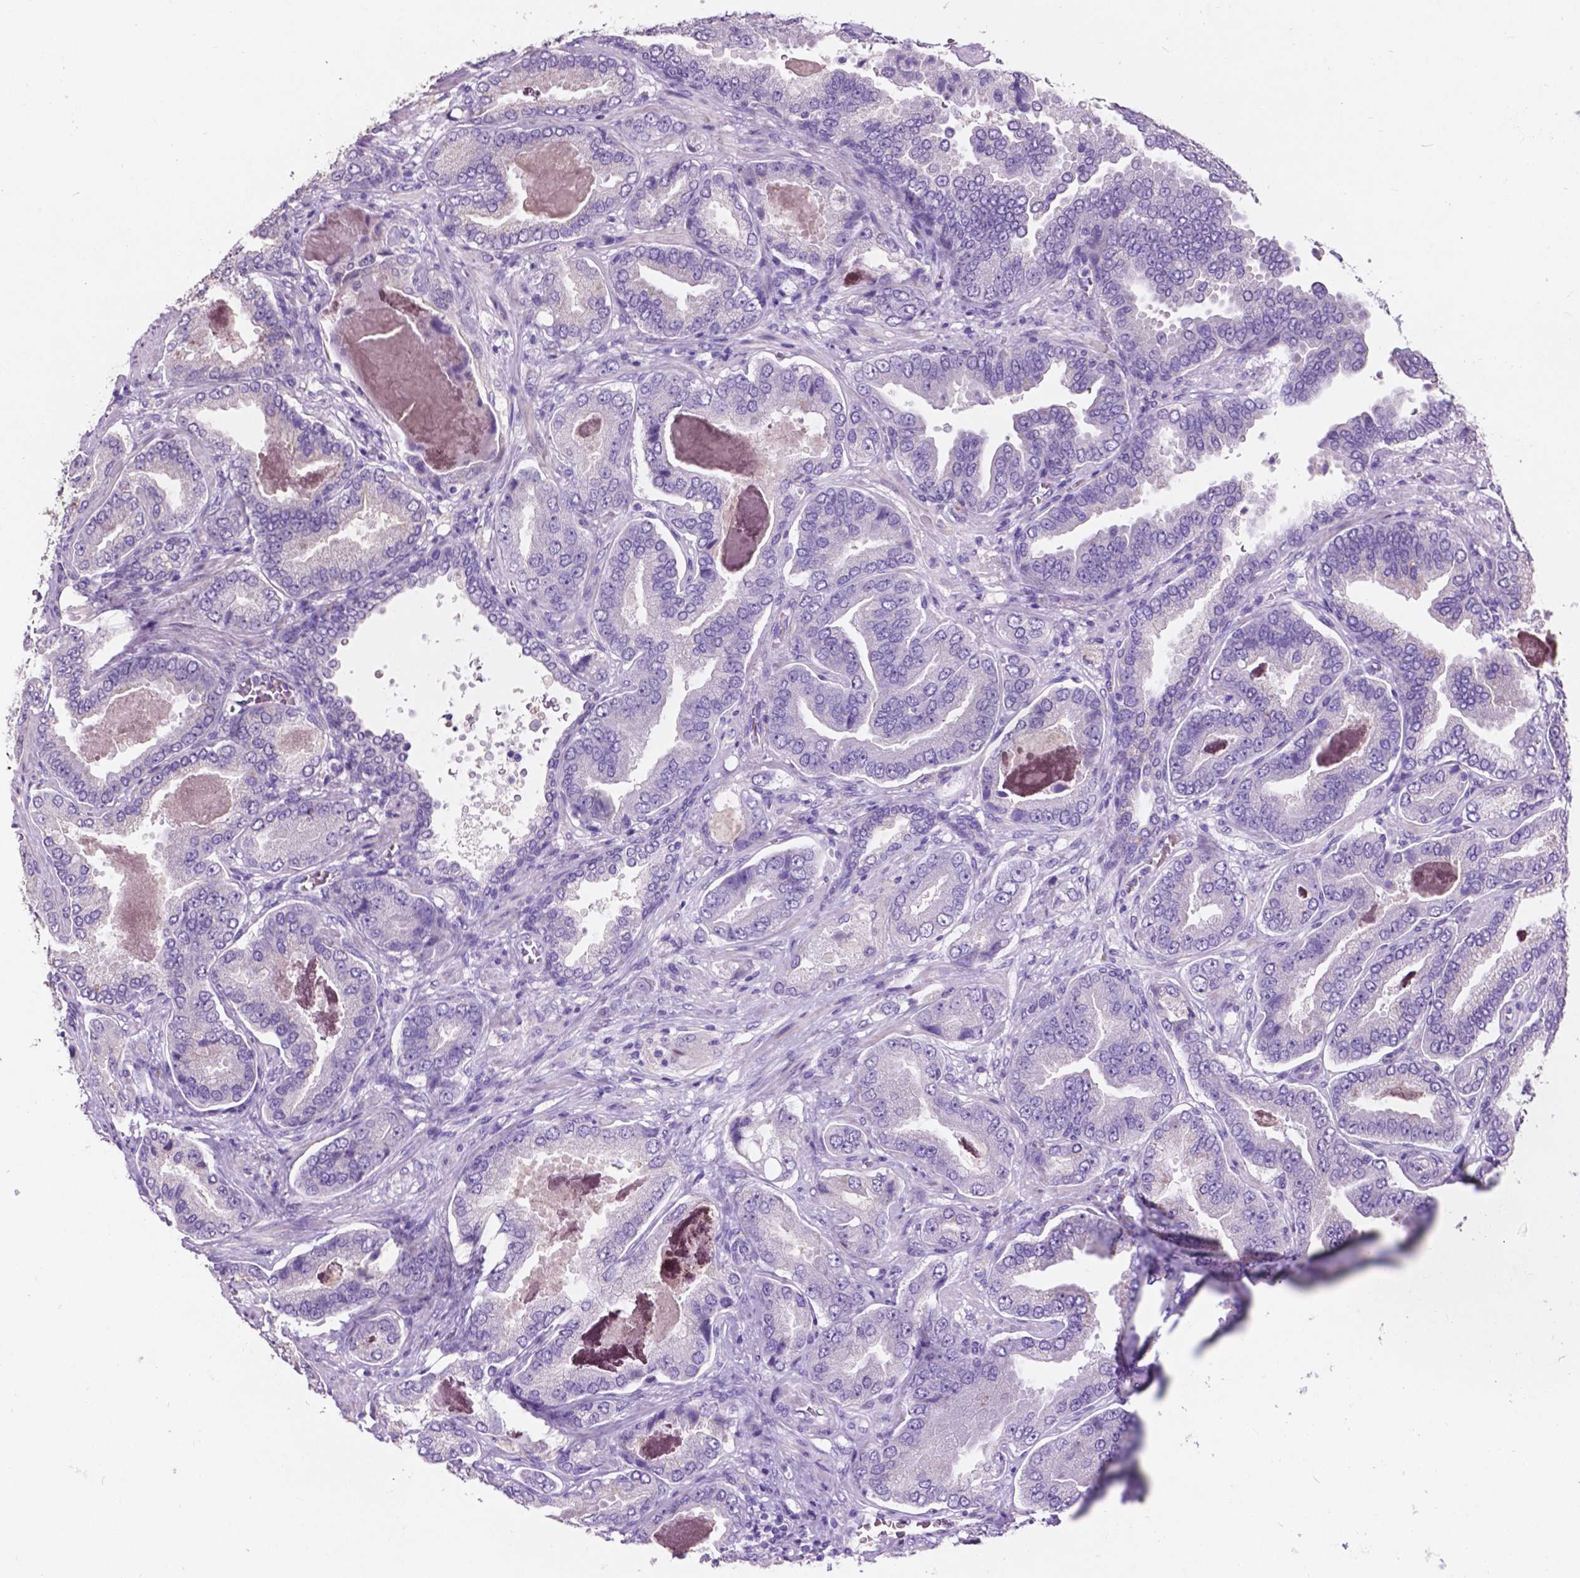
{"staining": {"intensity": "negative", "quantity": "none", "location": "none"}, "tissue": "prostate cancer", "cell_type": "Tumor cells", "image_type": "cancer", "snomed": [{"axis": "morphology", "description": "Adenocarcinoma, NOS"}, {"axis": "topography", "description": "Prostate"}], "caption": "There is no significant expression in tumor cells of prostate cancer (adenocarcinoma).", "gene": "PLSCR1", "patient": {"sex": "male", "age": 64}}